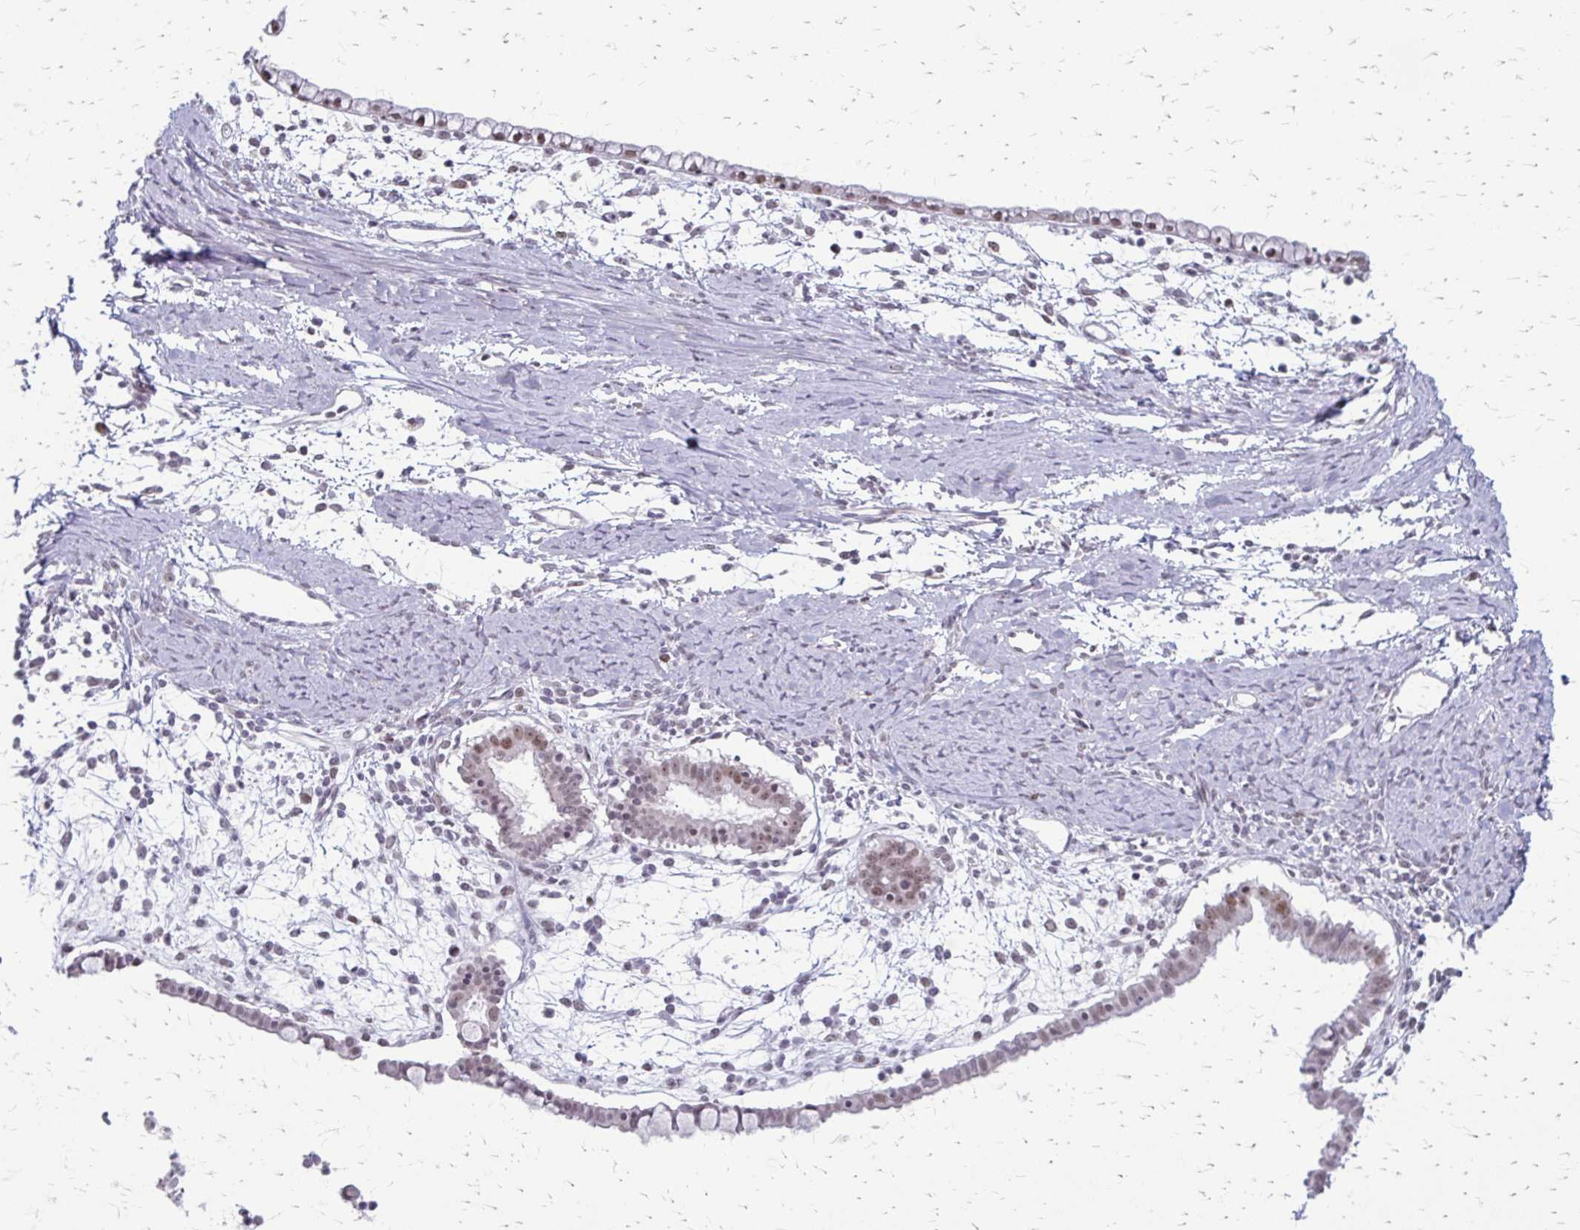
{"staining": {"intensity": "moderate", "quantity": ">75%", "location": "nuclear"}, "tissue": "ovarian cancer", "cell_type": "Tumor cells", "image_type": "cancer", "snomed": [{"axis": "morphology", "description": "Cystadenocarcinoma, mucinous, NOS"}, {"axis": "topography", "description": "Ovary"}], "caption": "Protein expression analysis of ovarian cancer (mucinous cystadenocarcinoma) shows moderate nuclear staining in approximately >75% of tumor cells.", "gene": "EED", "patient": {"sex": "female", "age": 61}}